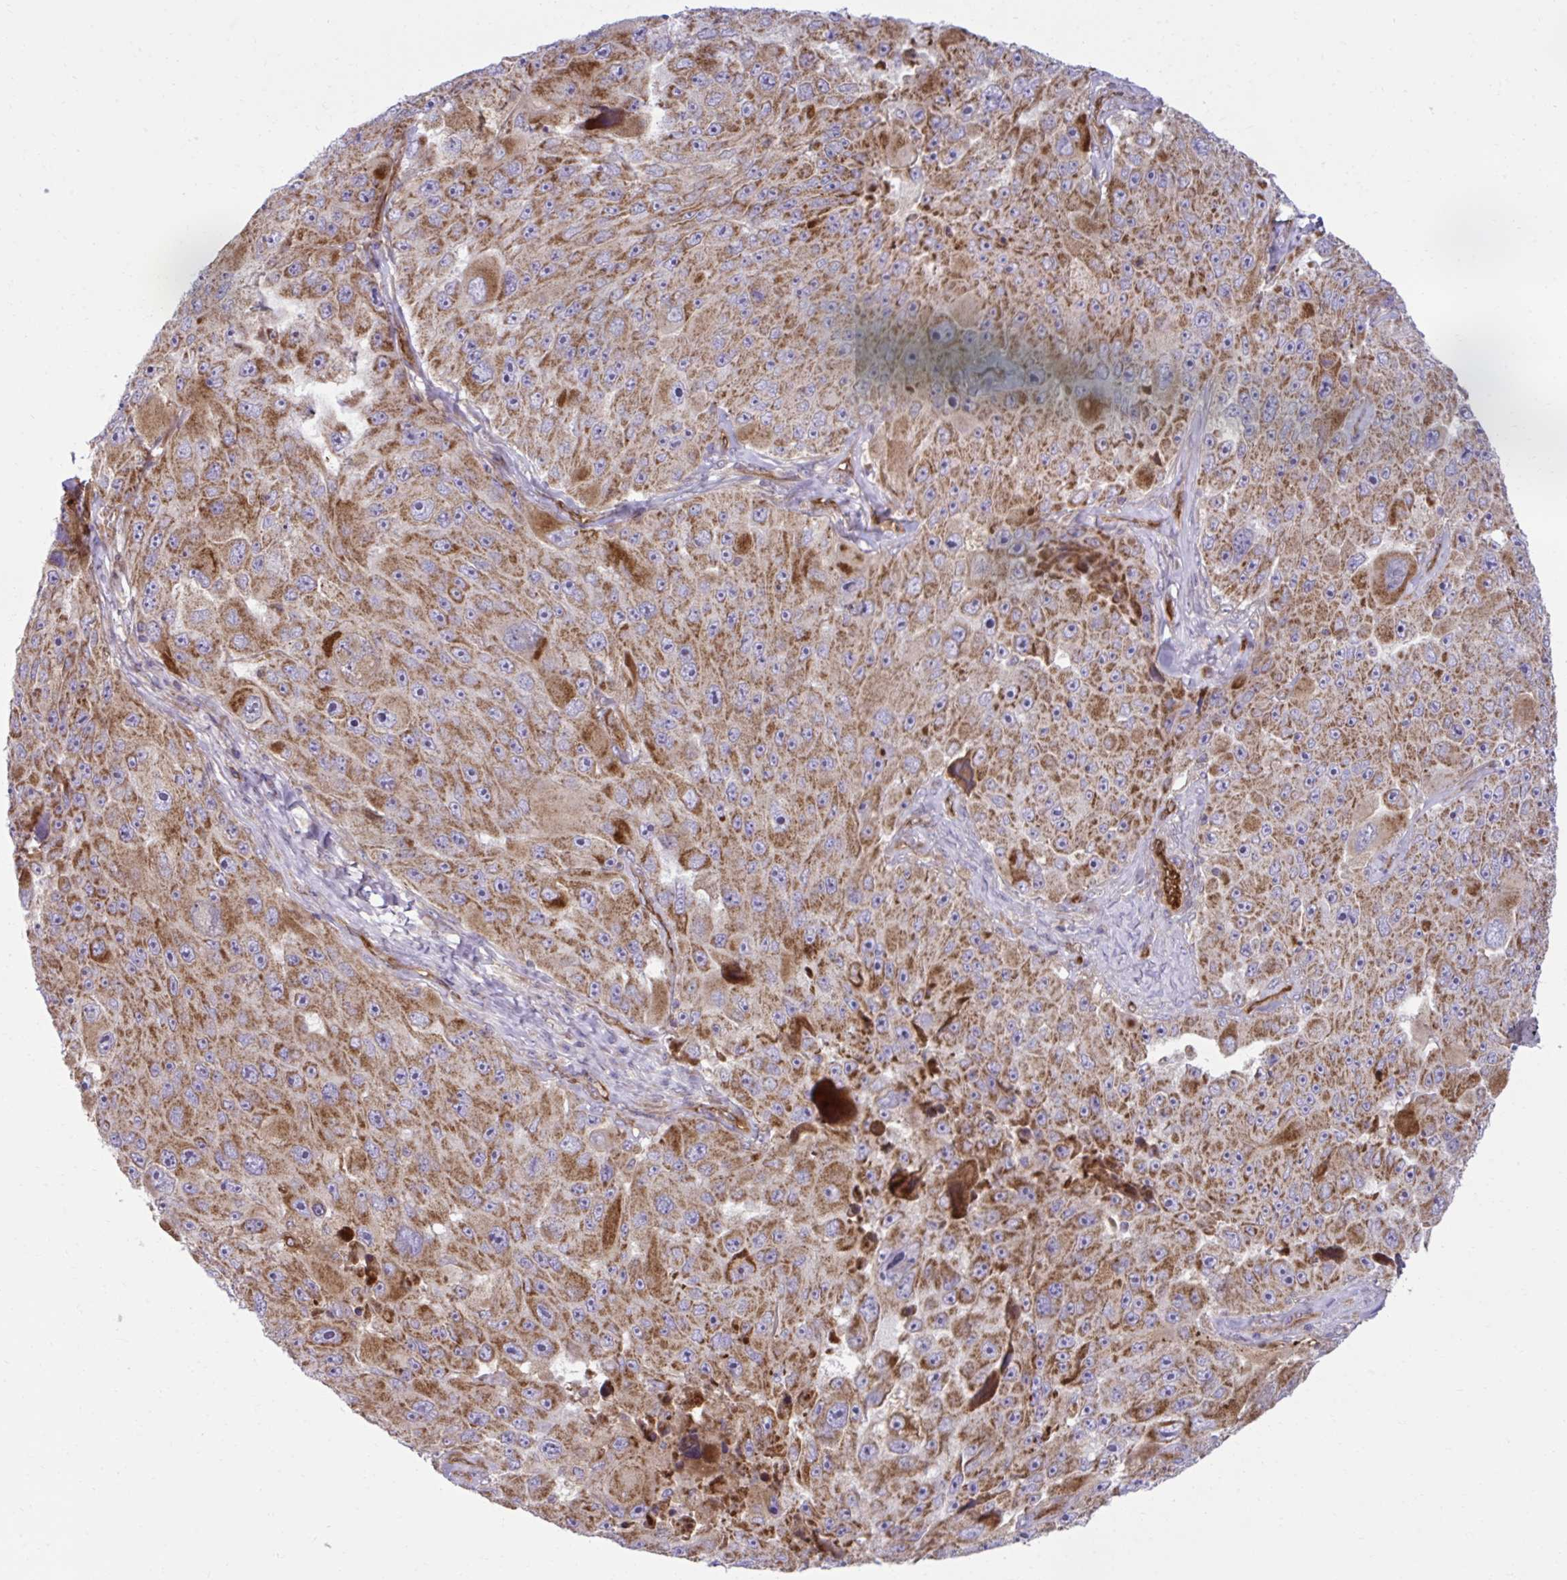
{"staining": {"intensity": "moderate", "quantity": ">75%", "location": "cytoplasmic/membranous"}, "tissue": "melanoma", "cell_type": "Tumor cells", "image_type": "cancer", "snomed": [{"axis": "morphology", "description": "Malignant melanoma, Metastatic site"}, {"axis": "topography", "description": "Lymph node"}], "caption": "Malignant melanoma (metastatic site) stained with DAB (3,3'-diaminobenzidine) immunohistochemistry exhibits medium levels of moderate cytoplasmic/membranous positivity in approximately >75% of tumor cells. The staining was performed using DAB (3,3'-diaminobenzidine) to visualize the protein expression in brown, while the nuclei were stained in blue with hematoxylin (Magnification: 20x).", "gene": "LIMS1", "patient": {"sex": "male", "age": 62}}